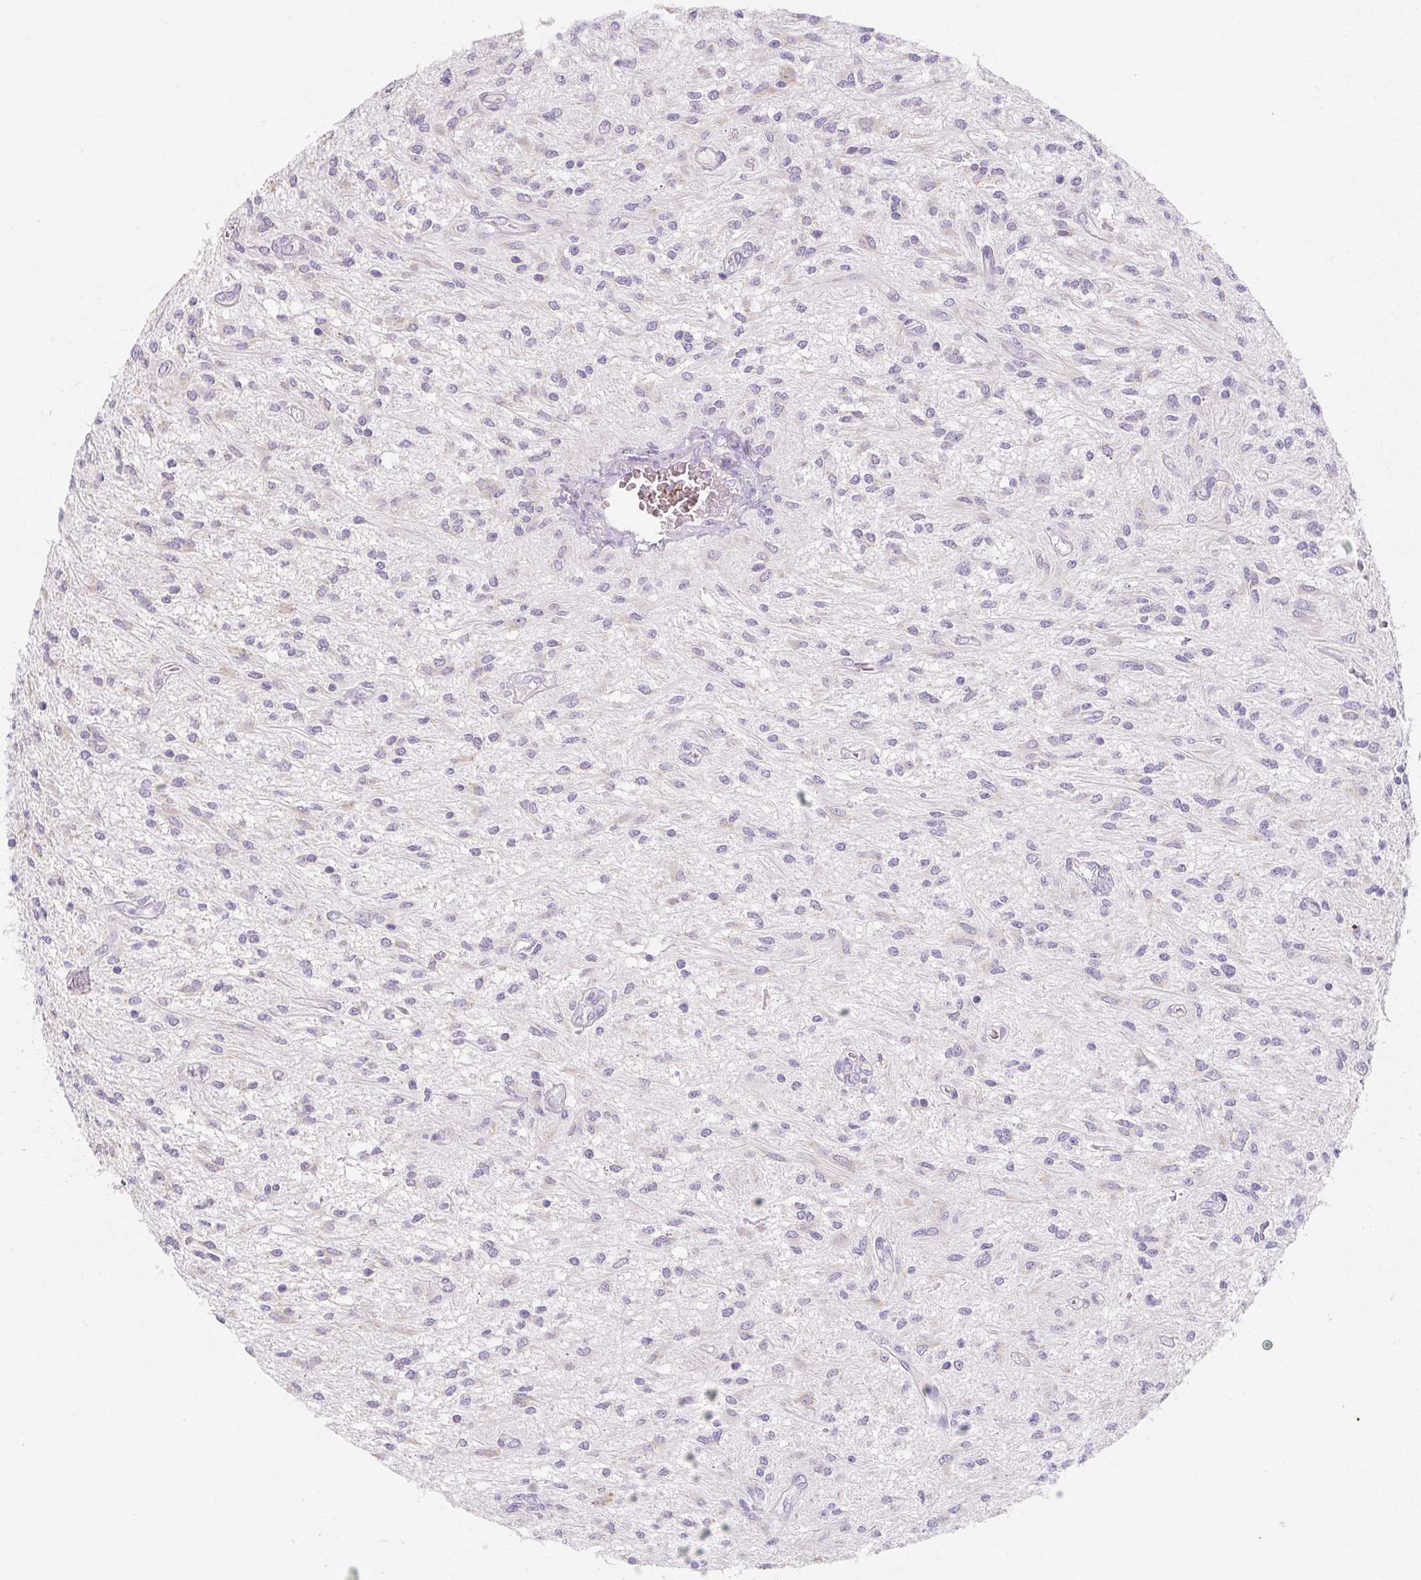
{"staining": {"intensity": "weak", "quantity": "<25%", "location": "cytoplasmic/membranous"}, "tissue": "glioma", "cell_type": "Tumor cells", "image_type": "cancer", "snomed": [{"axis": "morphology", "description": "Glioma, malignant, Low grade"}, {"axis": "topography", "description": "Cerebellum"}], "caption": "A high-resolution image shows IHC staining of low-grade glioma (malignant), which displays no significant expression in tumor cells.", "gene": "PWWP3B", "patient": {"sex": "female", "age": 14}}